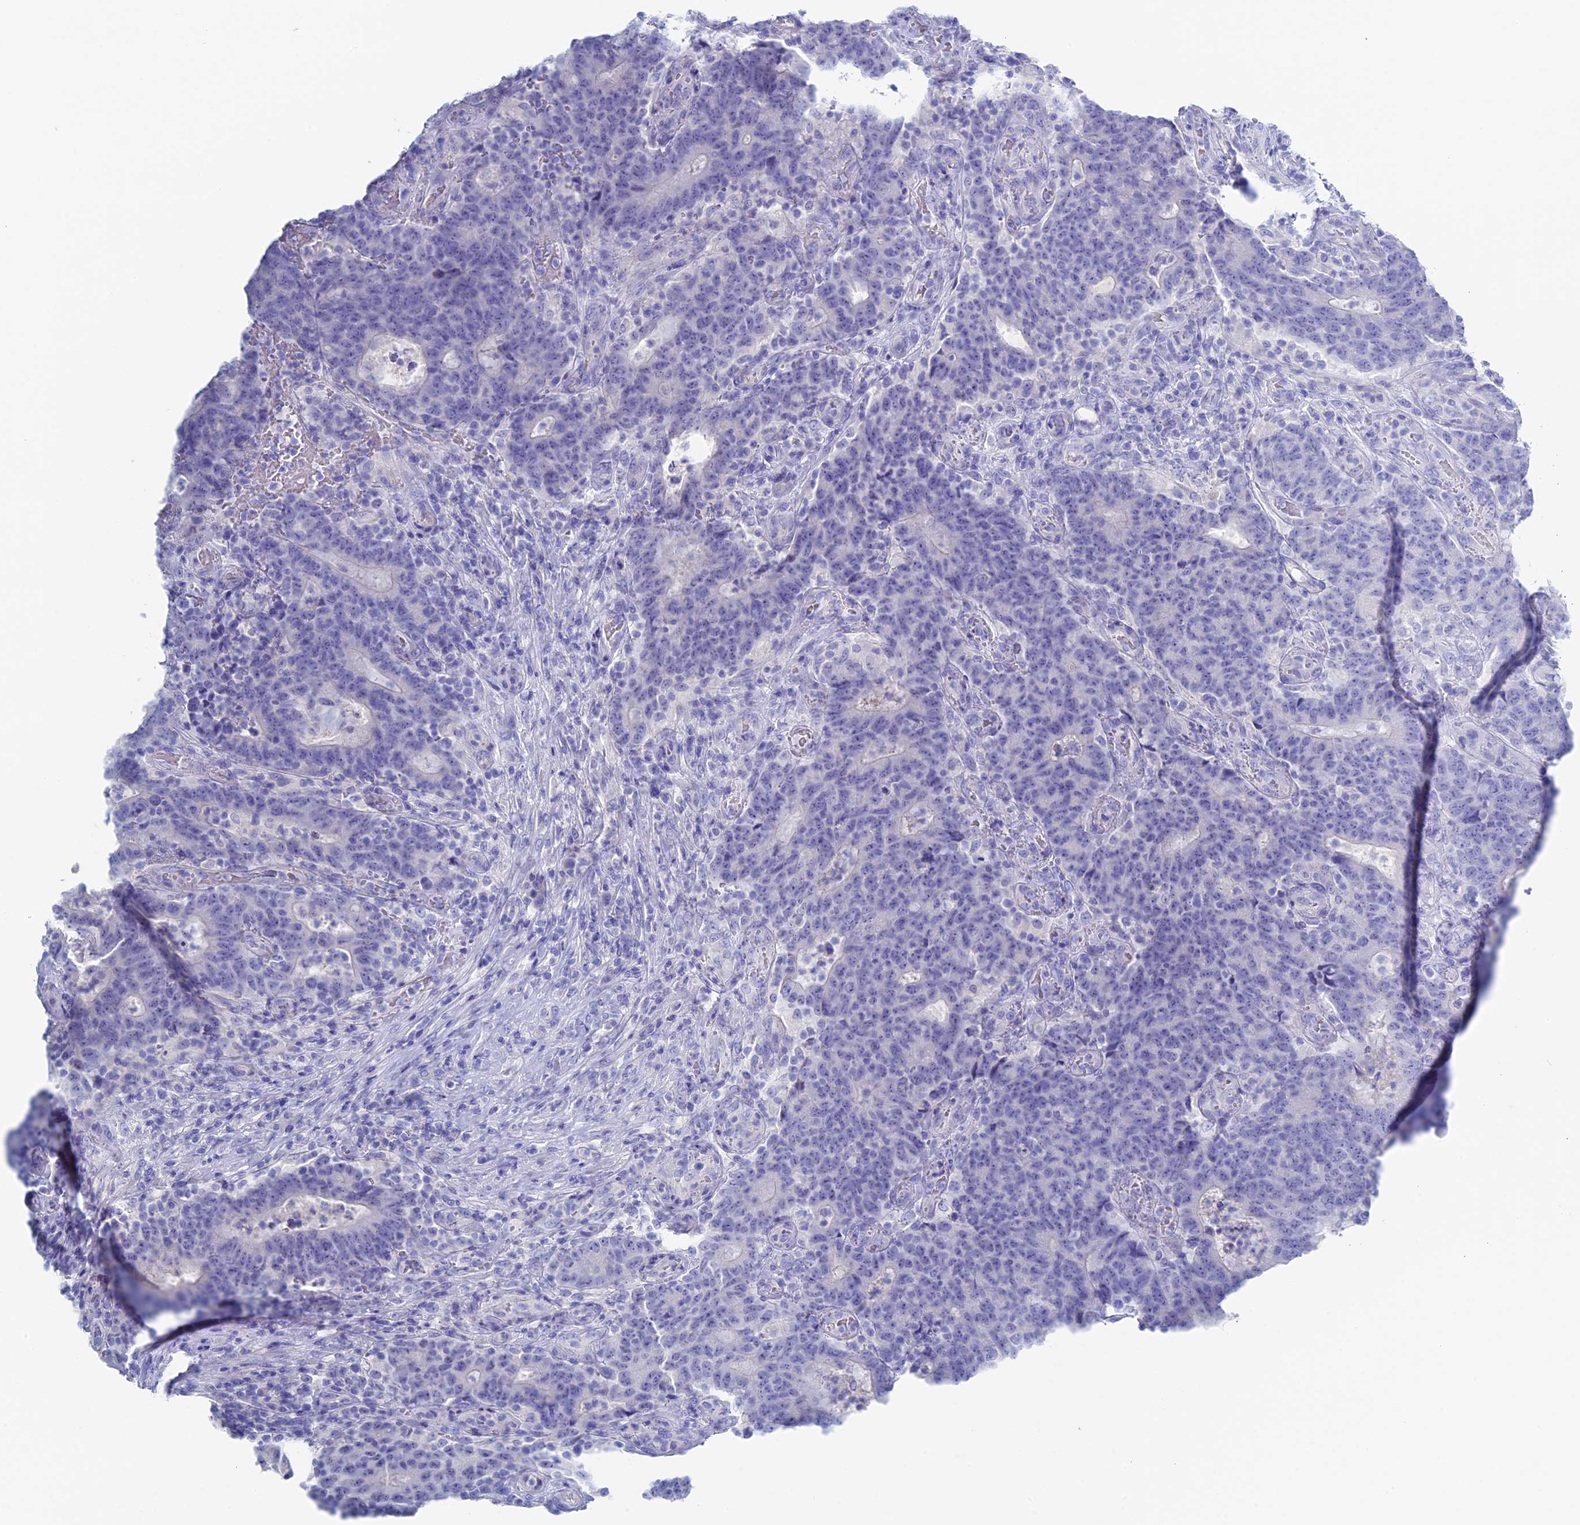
{"staining": {"intensity": "negative", "quantity": "none", "location": "none"}, "tissue": "colorectal cancer", "cell_type": "Tumor cells", "image_type": "cancer", "snomed": [{"axis": "morphology", "description": "Adenocarcinoma, NOS"}, {"axis": "topography", "description": "Colon"}], "caption": "Immunohistochemistry image of human colorectal adenocarcinoma stained for a protein (brown), which demonstrates no staining in tumor cells.", "gene": "UNC119", "patient": {"sex": "female", "age": 75}}